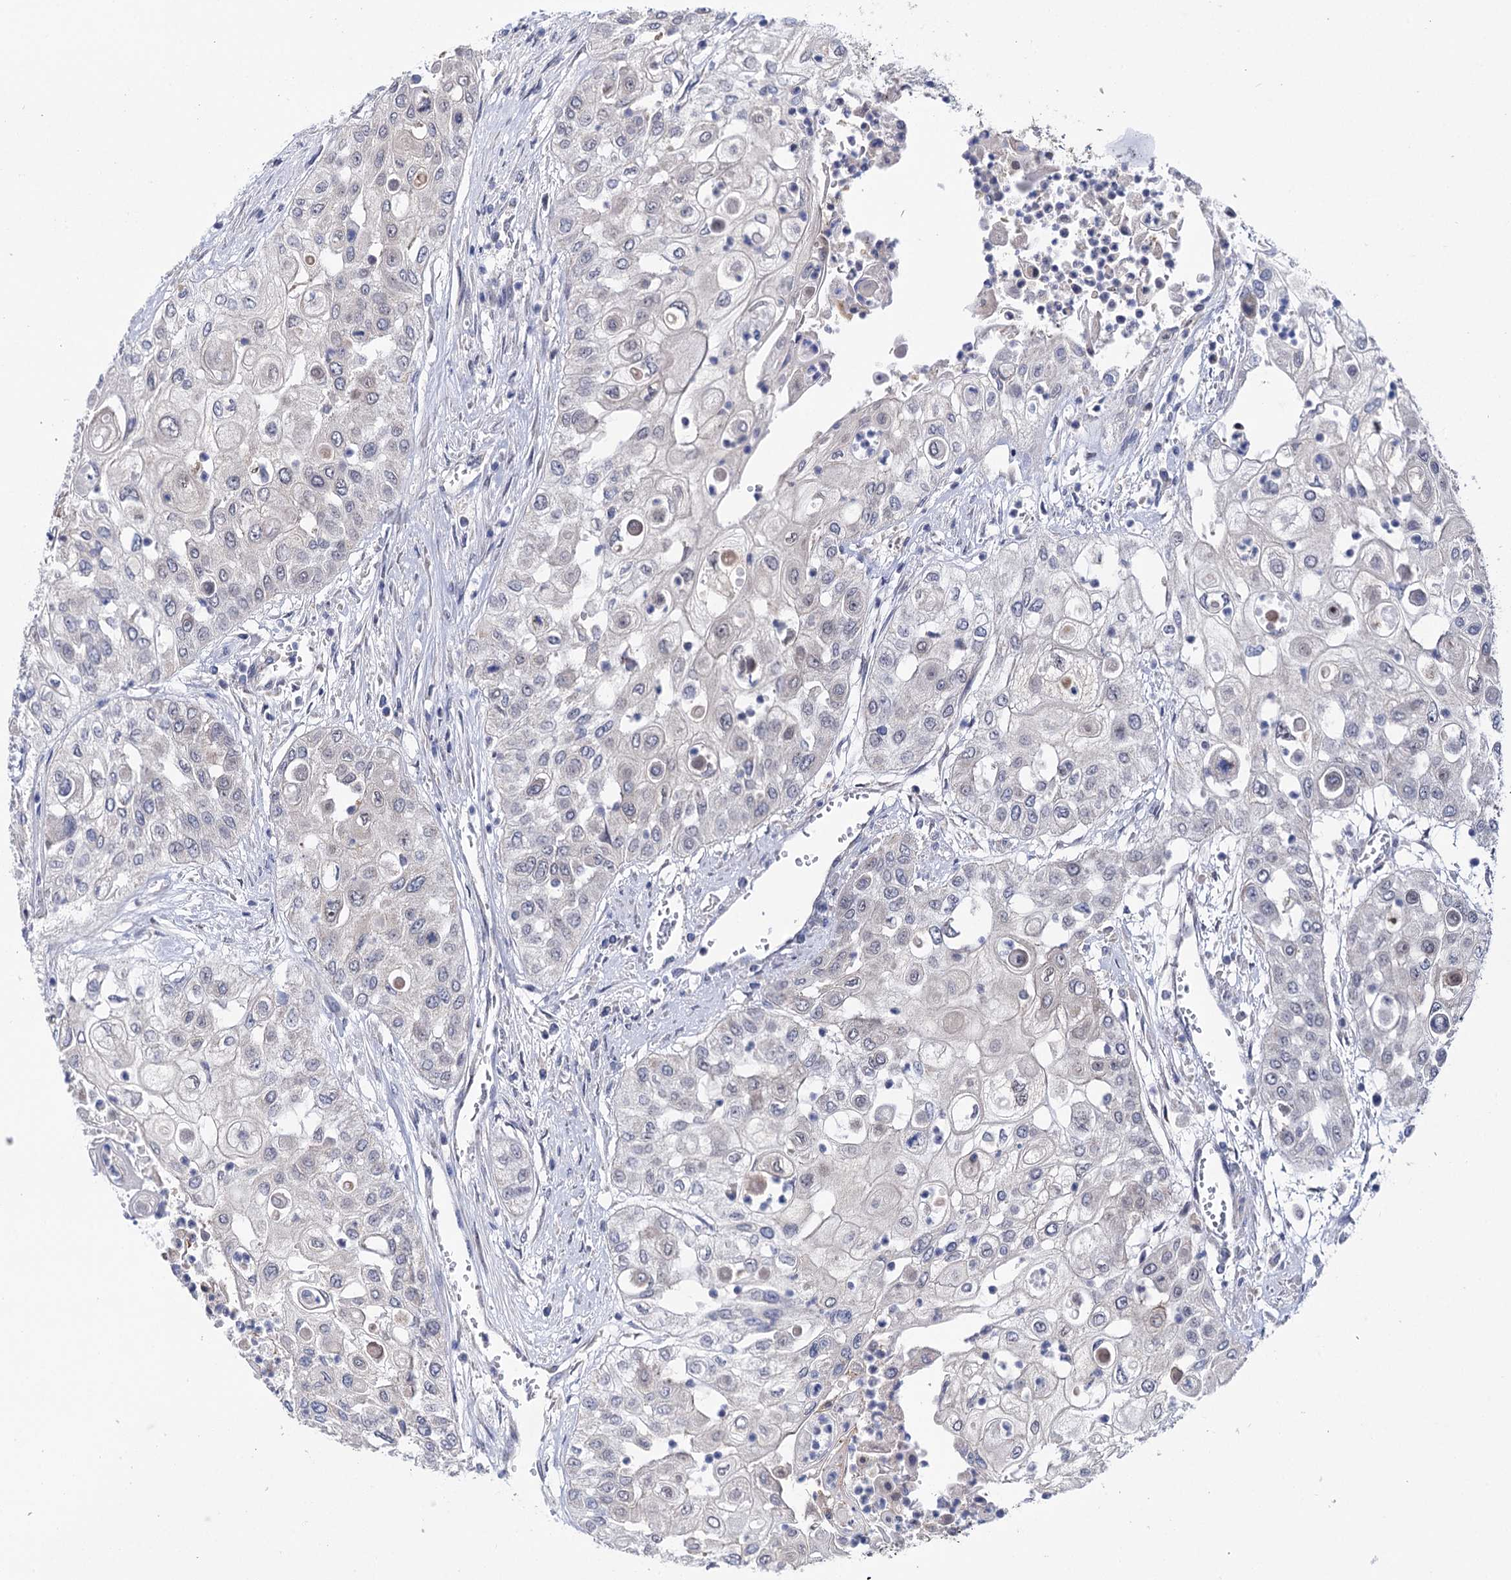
{"staining": {"intensity": "weak", "quantity": "<25%", "location": "cytoplasmic/membranous"}, "tissue": "urothelial cancer", "cell_type": "Tumor cells", "image_type": "cancer", "snomed": [{"axis": "morphology", "description": "Urothelial carcinoma, High grade"}, {"axis": "topography", "description": "Urinary bladder"}], "caption": "An immunohistochemistry micrograph of urothelial cancer is shown. There is no staining in tumor cells of urothelial cancer.", "gene": "SUCLA2", "patient": {"sex": "female", "age": 79}}